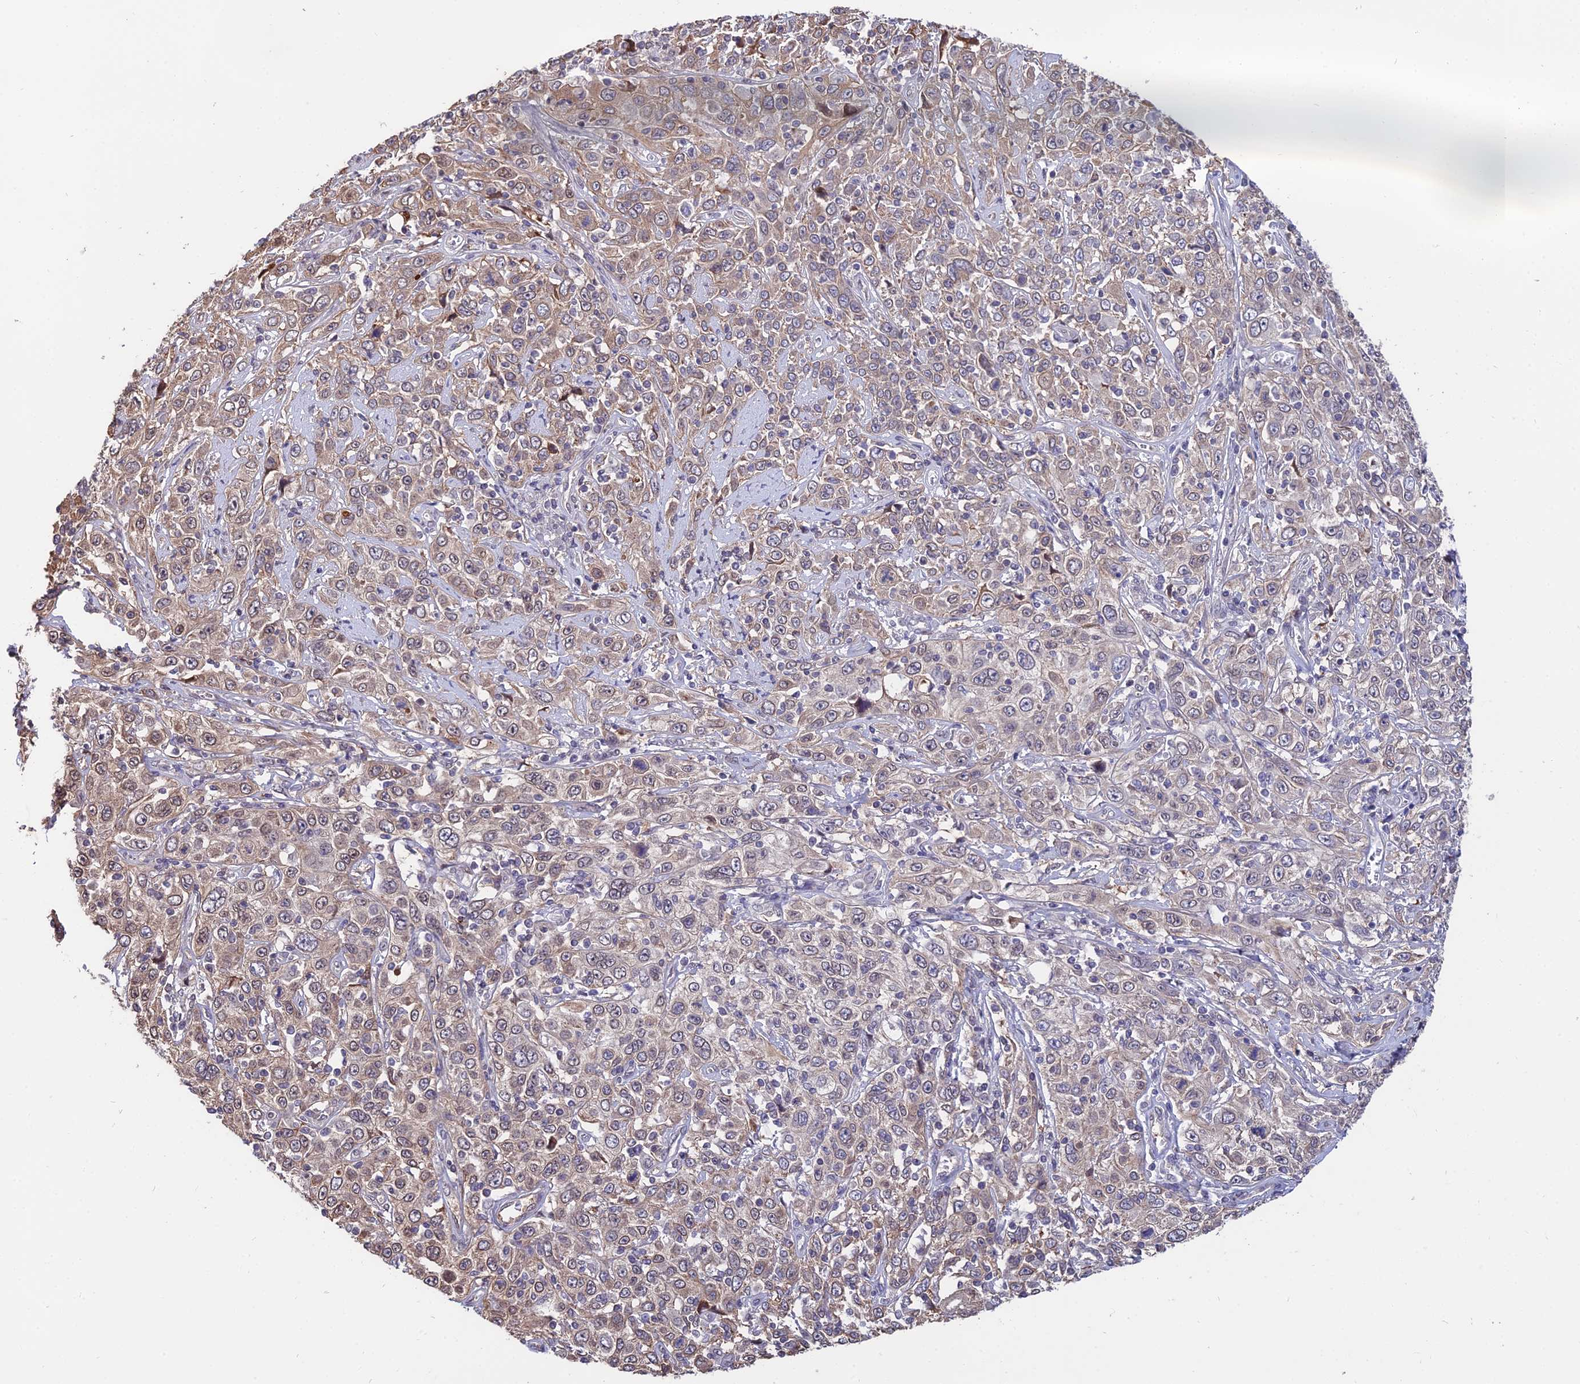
{"staining": {"intensity": "weak", "quantity": "25%-75%", "location": "cytoplasmic/membranous,nuclear"}, "tissue": "cervical cancer", "cell_type": "Tumor cells", "image_type": "cancer", "snomed": [{"axis": "morphology", "description": "Squamous cell carcinoma, NOS"}, {"axis": "topography", "description": "Cervix"}], "caption": "Tumor cells demonstrate weak cytoplasmic/membranous and nuclear staining in approximately 25%-75% of cells in cervical cancer.", "gene": "INPP4A", "patient": {"sex": "female", "age": 46}}